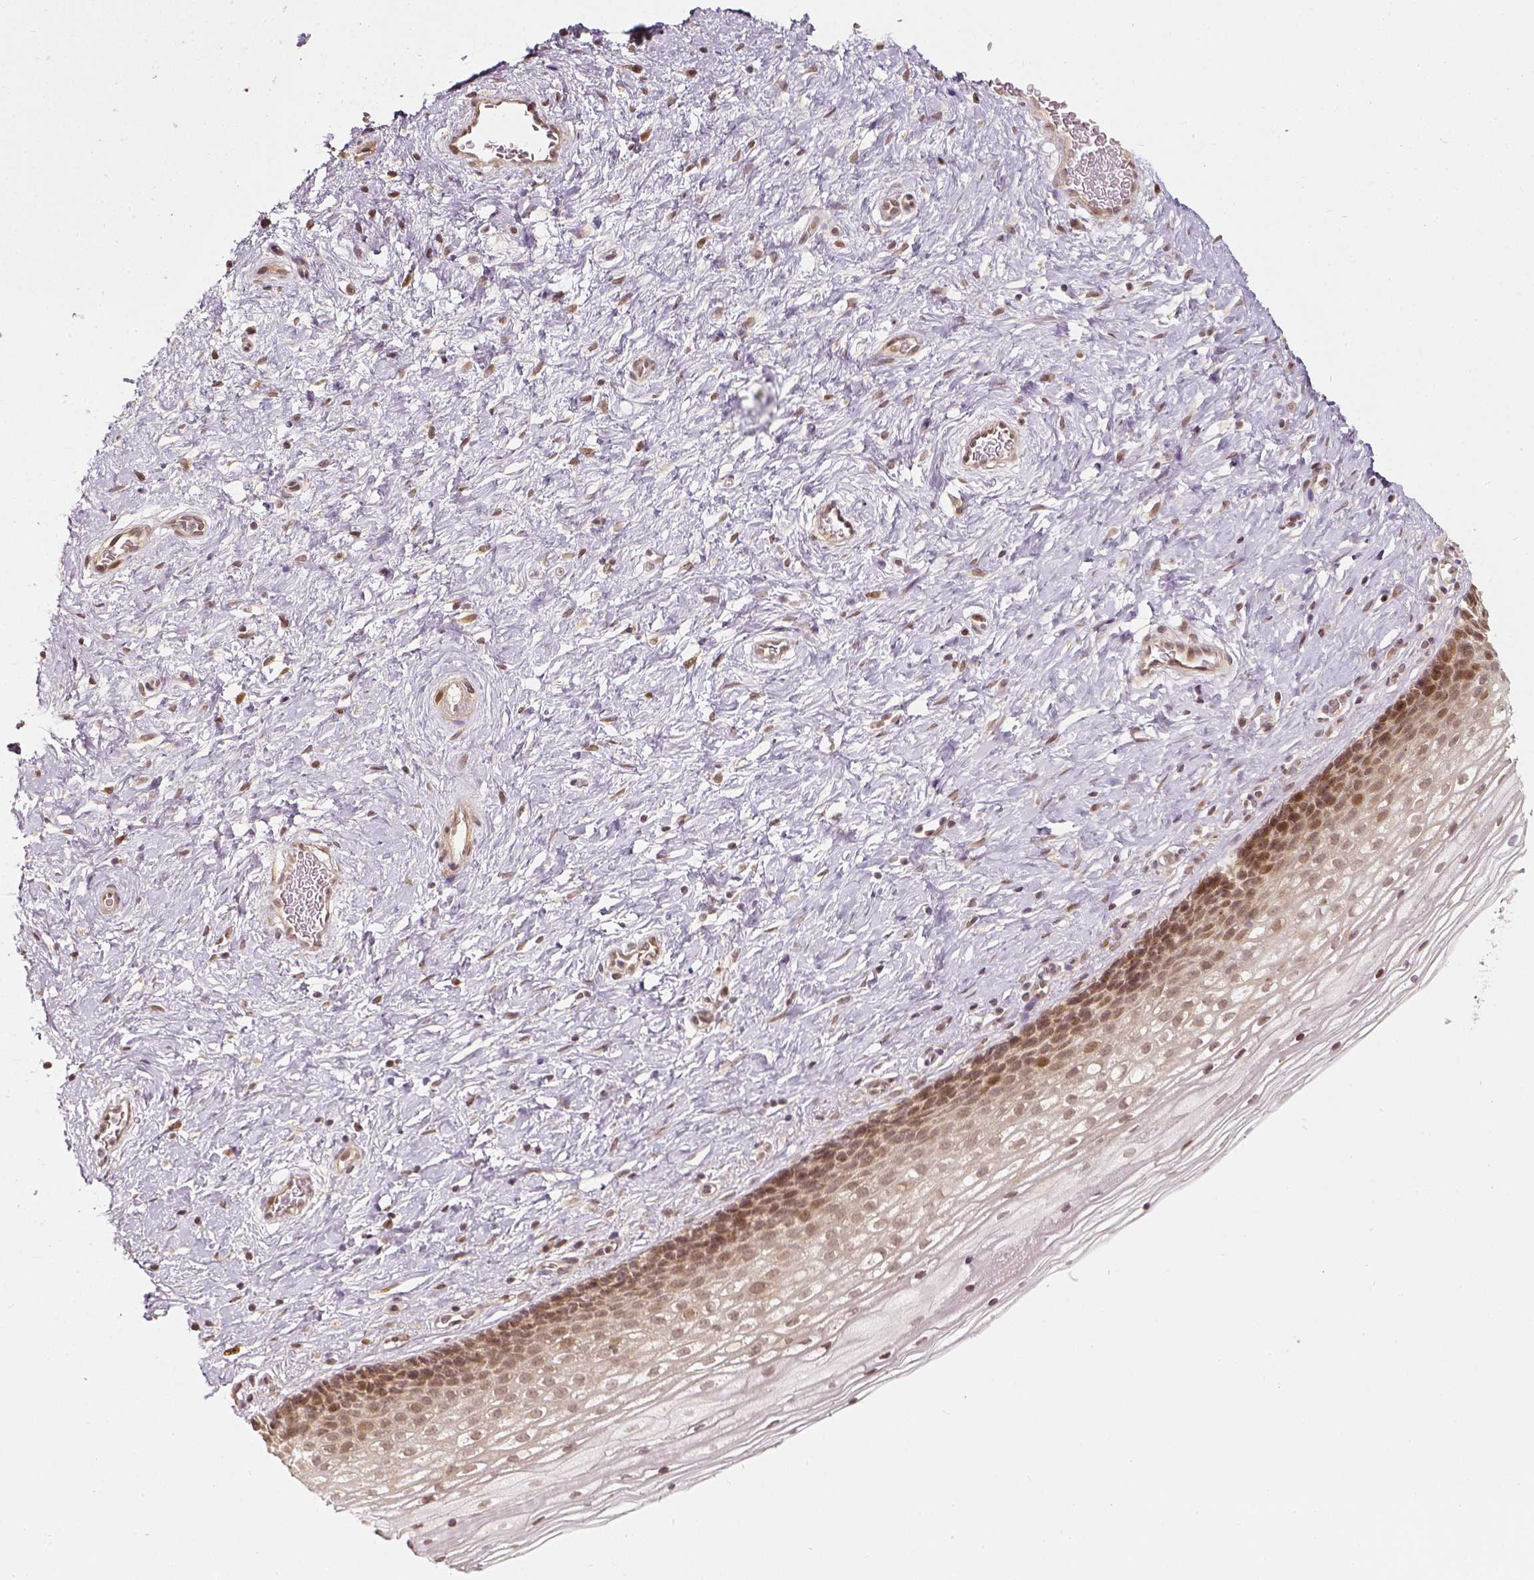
{"staining": {"intensity": "moderate", "quantity": ">75%", "location": "nuclear"}, "tissue": "cervix", "cell_type": "Glandular cells", "image_type": "normal", "snomed": [{"axis": "morphology", "description": "Normal tissue, NOS"}, {"axis": "topography", "description": "Cervix"}], "caption": "DAB immunohistochemical staining of normal cervix demonstrates moderate nuclear protein positivity in about >75% of glandular cells. The protein of interest is stained brown, and the nuclei are stained in blue (DAB (3,3'-diaminobenzidine) IHC with brightfield microscopy, high magnification).", "gene": "ZMAT3", "patient": {"sex": "female", "age": 34}}